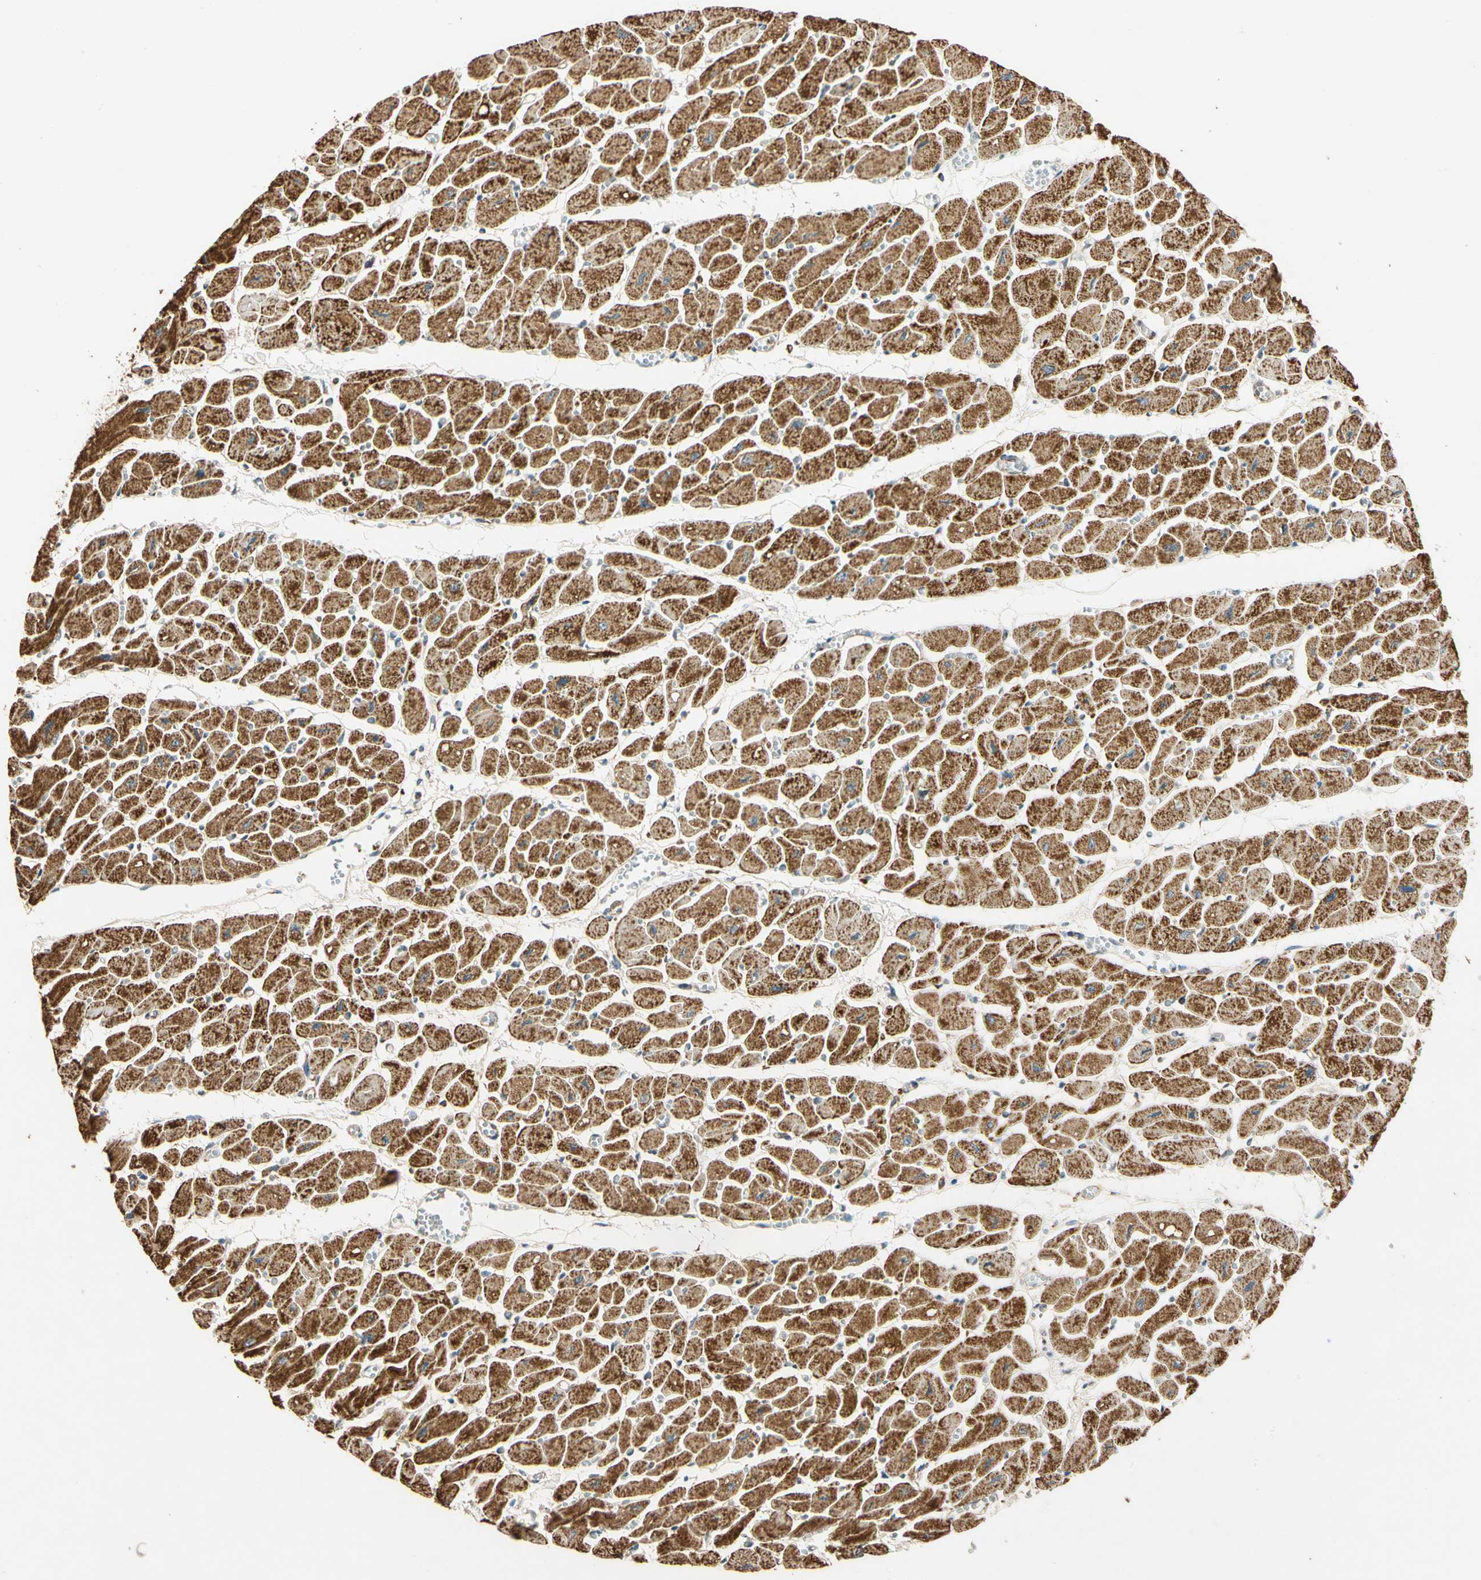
{"staining": {"intensity": "strong", "quantity": ">75%", "location": "cytoplasmic/membranous"}, "tissue": "heart muscle", "cell_type": "Cardiomyocytes", "image_type": "normal", "snomed": [{"axis": "morphology", "description": "Normal tissue, NOS"}, {"axis": "topography", "description": "Heart"}], "caption": "A photomicrograph of heart muscle stained for a protein reveals strong cytoplasmic/membranous brown staining in cardiomyocytes. (DAB (3,3'-diaminobenzidine) IHC with brightfield microscopy, high magnification).", "gene": "MAPK1", "patient": {"sex": "female", "age": 54}}